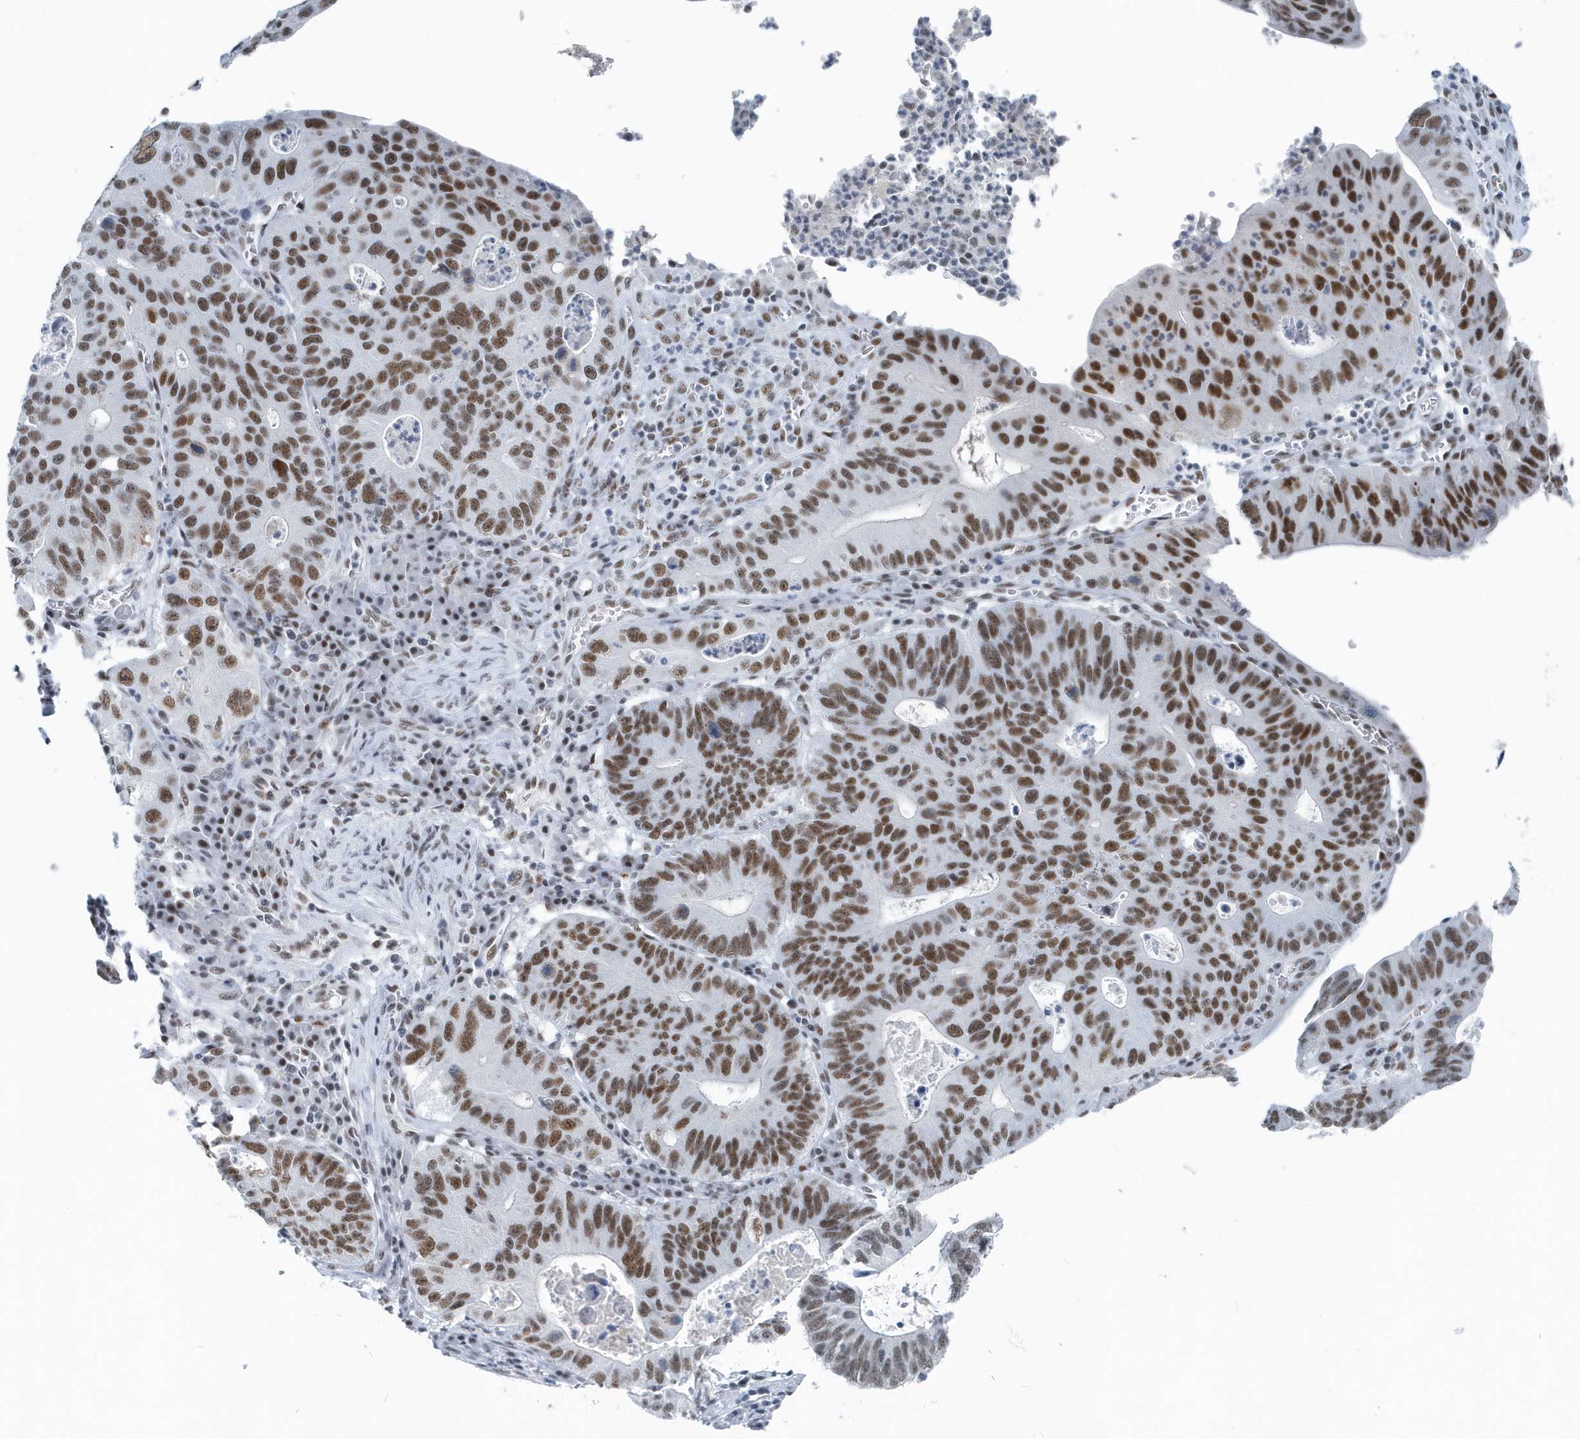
{"staining": {"intensity": "strong", "quantity": ">75%", "location": "nuclear"}, "tissue": "stomach cancer", "cell_type": "Tumor cells", "image_type": "cancer", "snomed": [{"axis": "morphology", "description": "Adenocarcinoma, NOS"}, {"axis": "topography", "description": "Stomach"}], "caption": "Immunohistochemistry (IHC) micrograph of neoplastic tissue: human adenocarcinoma (stomach) stained using immunohistochemistry exhibits high levels of strong protein expression localized specifically in the nuclear of tumor cells, appearing as a nuclear brown color.", "gene": "FIP1L1", "patient": {"sex": "male", "age": 59}}